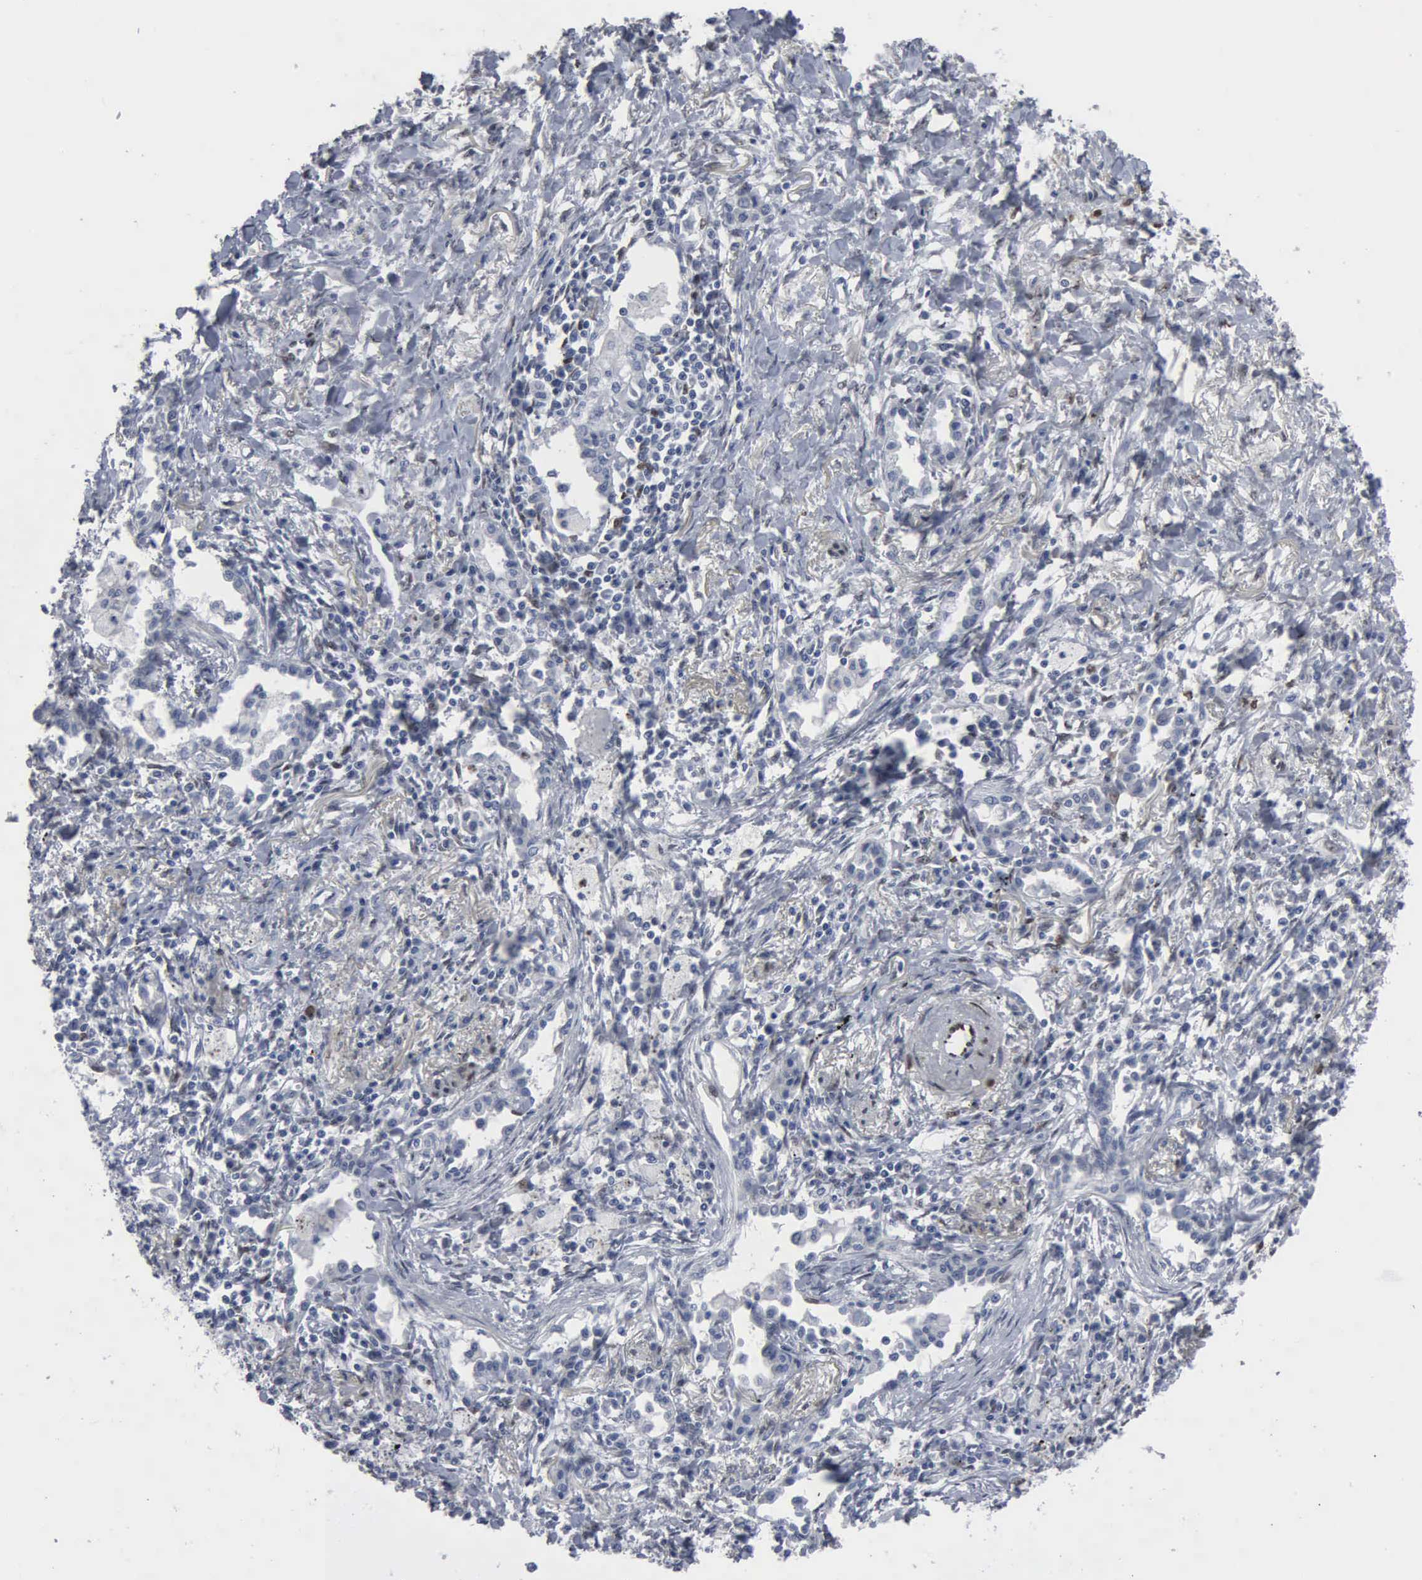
{"staining": {"intensity": "negative", "quantity": "none", "location": "none"}, "tissue": "lung cancer", "cell_type": "Tumor cells", "image_type": "cancer", "snomed": [{"axis": "morphology", "description": "Adenocarcinoma, NOS"}, {"axis": "topography", "description": "Lung"}], "caption": "High magnification brightfield microscopy of lung cancer (adenocarcinoma) stained with DAB (brown) and counterstained with hematoxylin (blue): tumor cells show no significant expression.", "gene": "FGF2", "patient": {"sex": "male", "age": 60}}